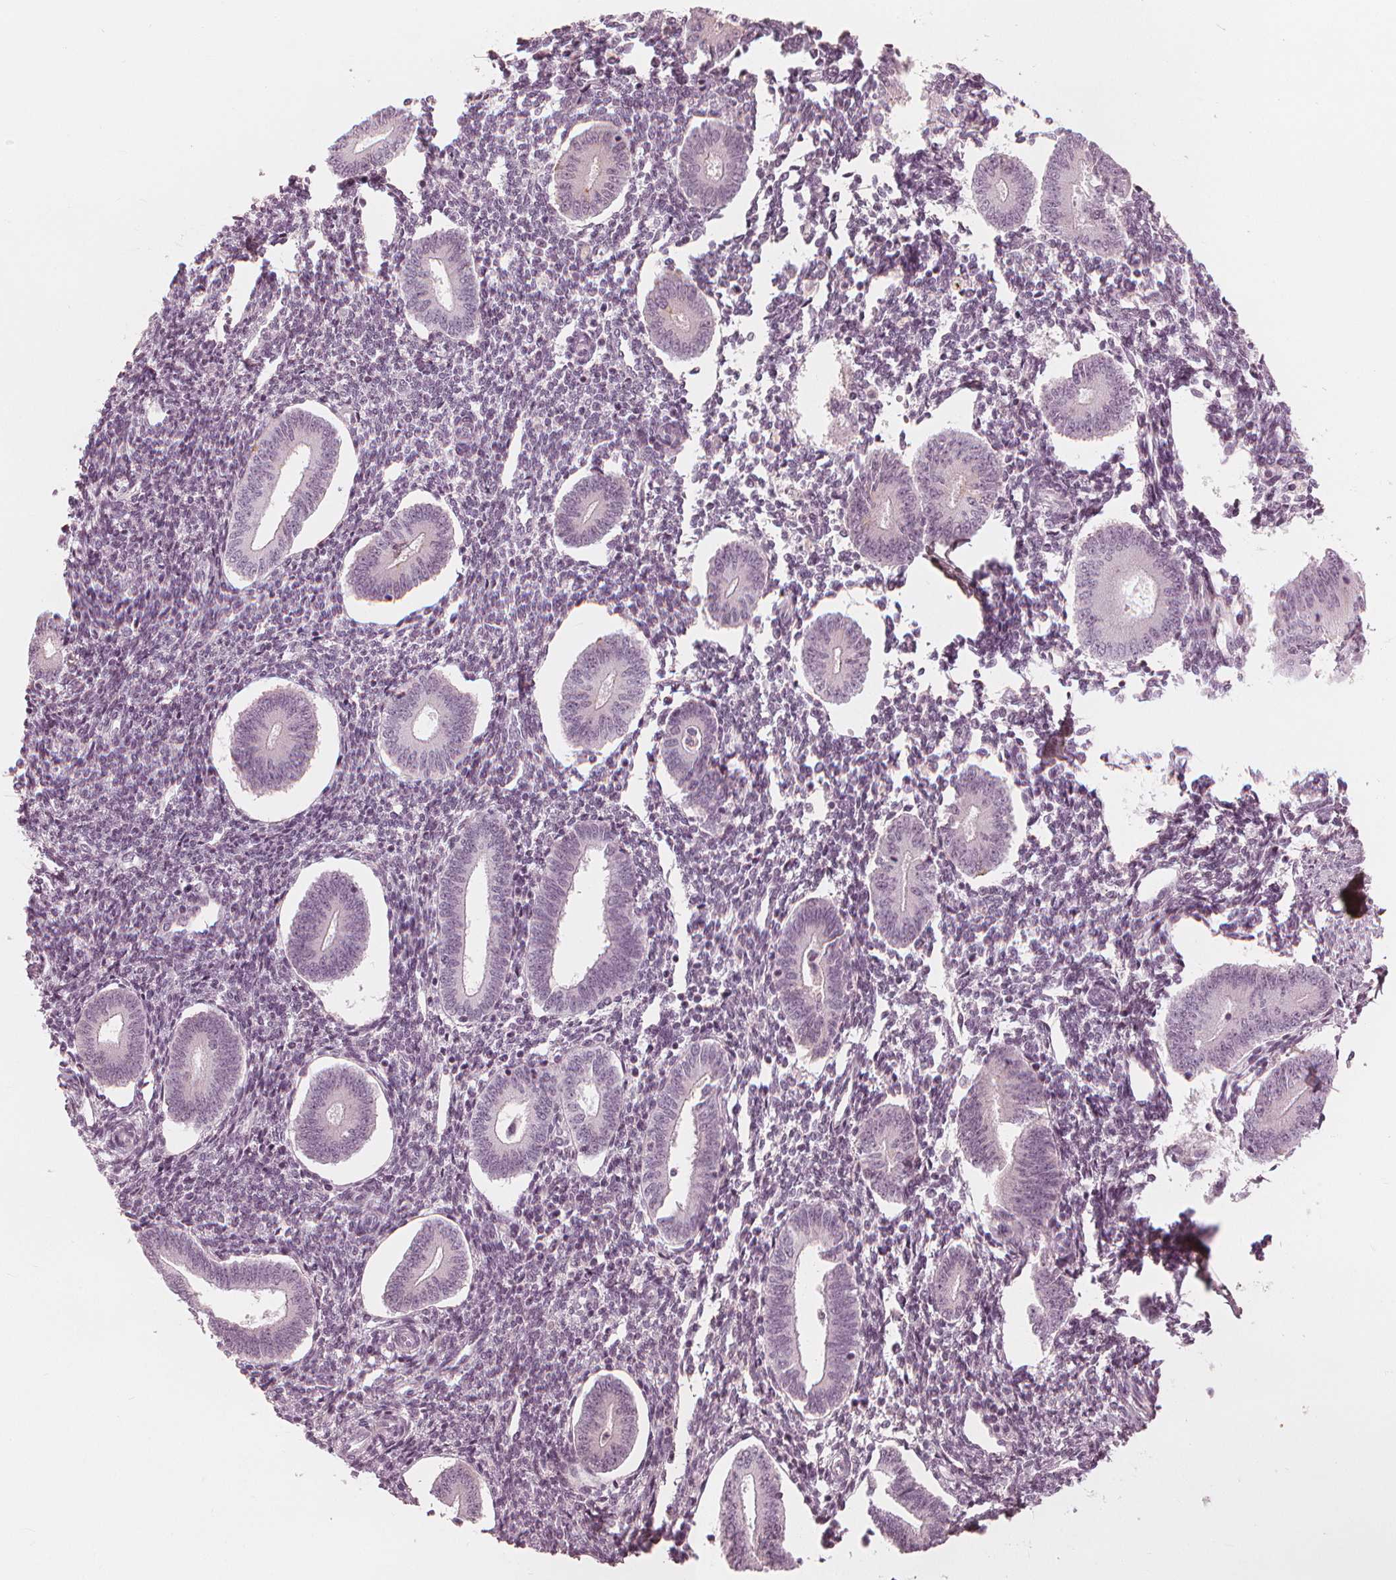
{"staining": {"intensity": "negative", "quantity": "none", "location": "none"}, "tissue": "endometrium", "cell_type": "Cells in endometrial stroma", "image_type": "normal", "snomed": [{"axis": "morphology", "description": "Normal tissue, NOS"}, {"axis": "topography", "description": "Endometrium"}], "caption": "This is an IHC image of benign endometrium. There is no staining in cells in endometrial stroma.", "gene": "PAEP", "patient": {"sex": "female", "age": 40}}